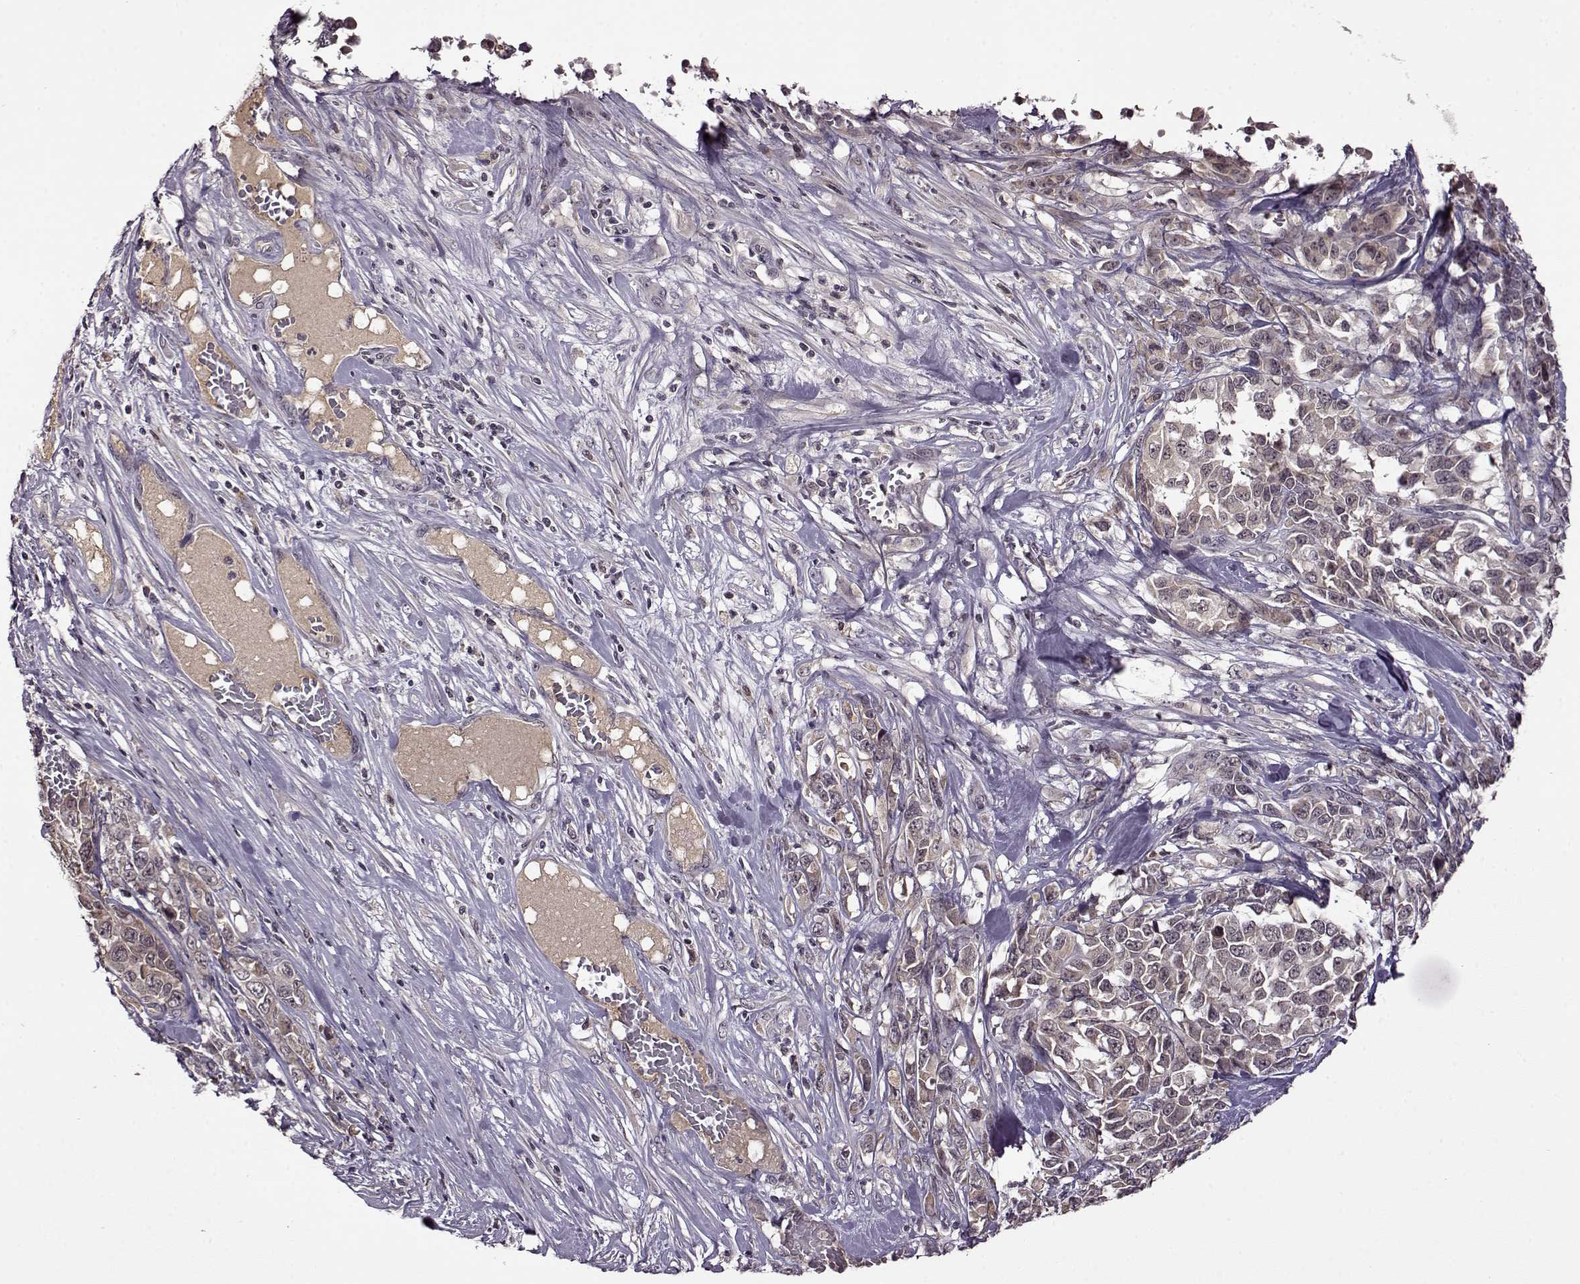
{"staining": {"intensity": "weak", "quantity": "<25%", "location": "cytoplasmic/membranous"}, "tissue": "melanoma", "cell_type": "Tumor cells", "image_type": "cancer", "snomed": [{"axis": "morphology", "description": "Malignant melanoma, Metastatic site"}, {"axis": "topography", "description": "Skin"}], "caption": "Immunohistochemistry photomicrograph of melanoma stained for a protein (brown), which exhibits no staining in tumor cells. (Immunohistochemistry (ihc), brightfield microscopy, high magnification).", "gene": "MAIP1", "patient": {"sex": "male", "age": 84}}